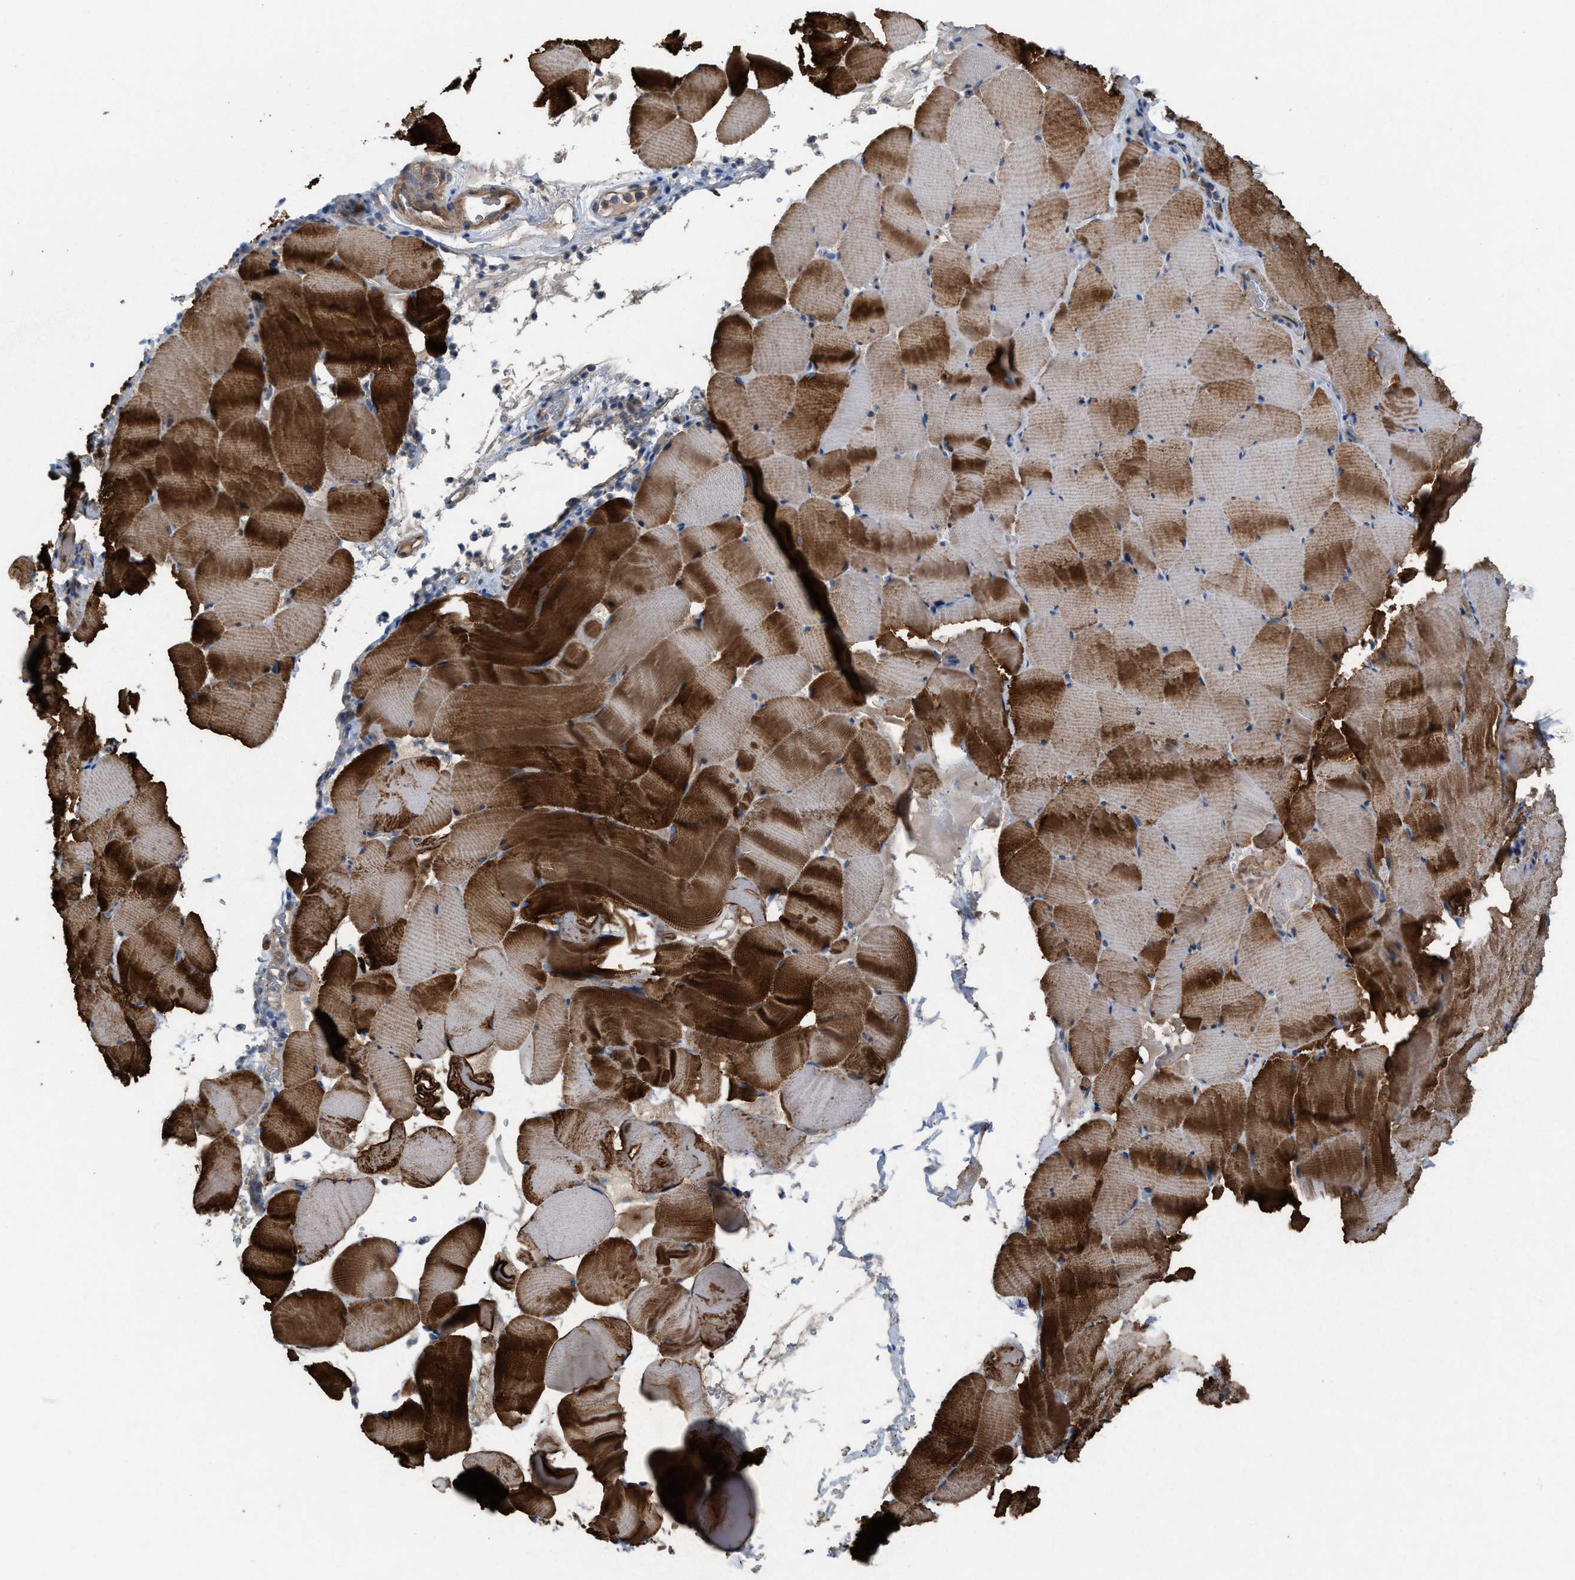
{"staining": {"intensity": "strong", "quantity": ">75%", "location": "cytoplasmic/membranous"}, "tissue": "skeletal muscle", "cell_type": "Myocytes", "image_type": "normal", "snomed": [{"axis": "morphology", "description": "Normal tissue, NOS"}, {"axis": "topography", "description": "Skeletal muscle"}], "caption": "Immunohistochemistry (IHC) (DAB) staining of unremarkable skeletal muscle demonstrates strong cytoplasmic/membranous protein positivity in about >75% of myocytes.", "gene": "TPK1", "patient": {"sex": "male", "age": 62}}